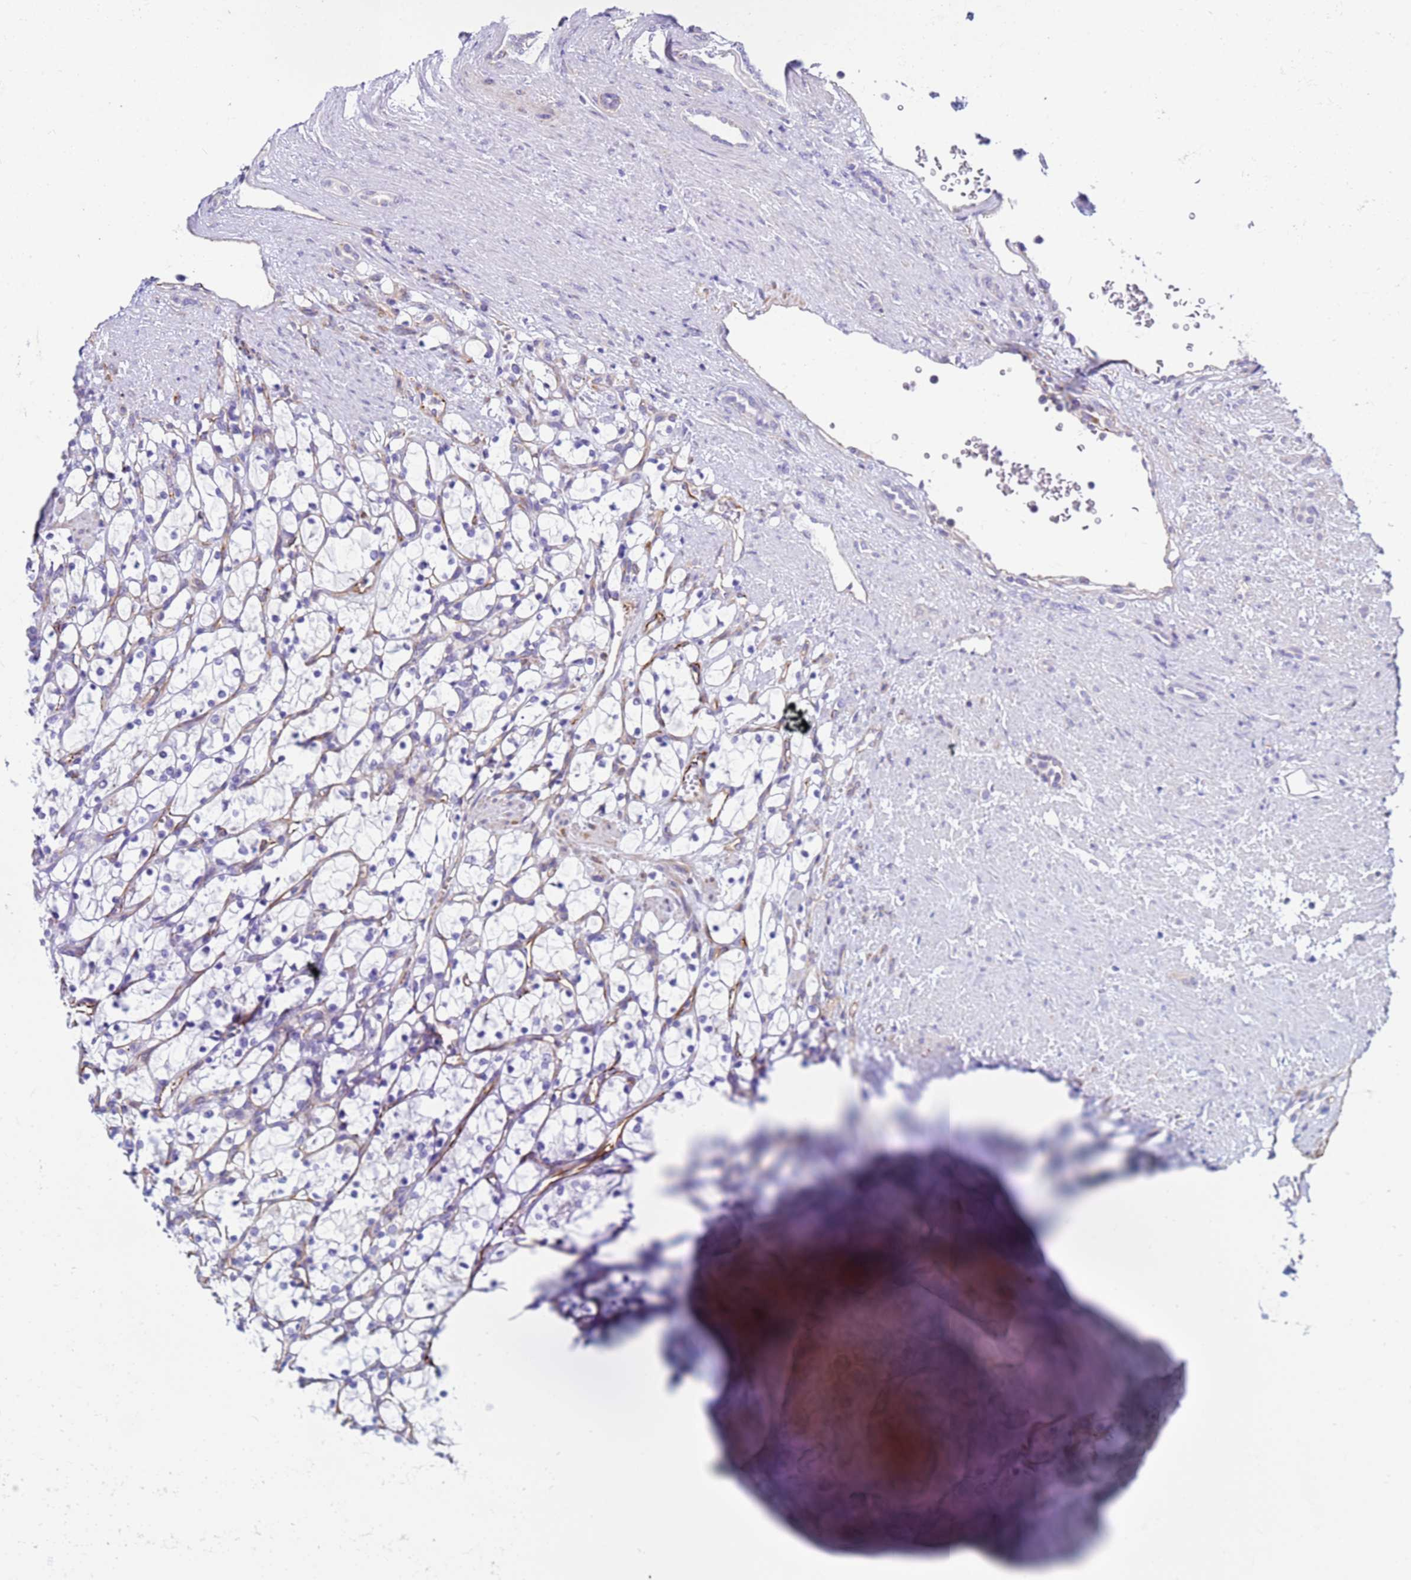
{"staining": {"intensity": "negative", "quantity": "none", "location": "none"}, "tissue": "renal cancer", "cell_type": "Tumor cells", "image_type": "cancer", "snomed": [{"axis": "morphology", "description": "Adenocarcinoma, NOS"}, {"axis": "topography", "description": "Kidney"}], "caption": "This is an IHC image of renal cancer (adenocarcinoma). There is no staining in tumor cells.", "gene": "UBXN2B", "patient": {"sex": "female", "age": 69}}